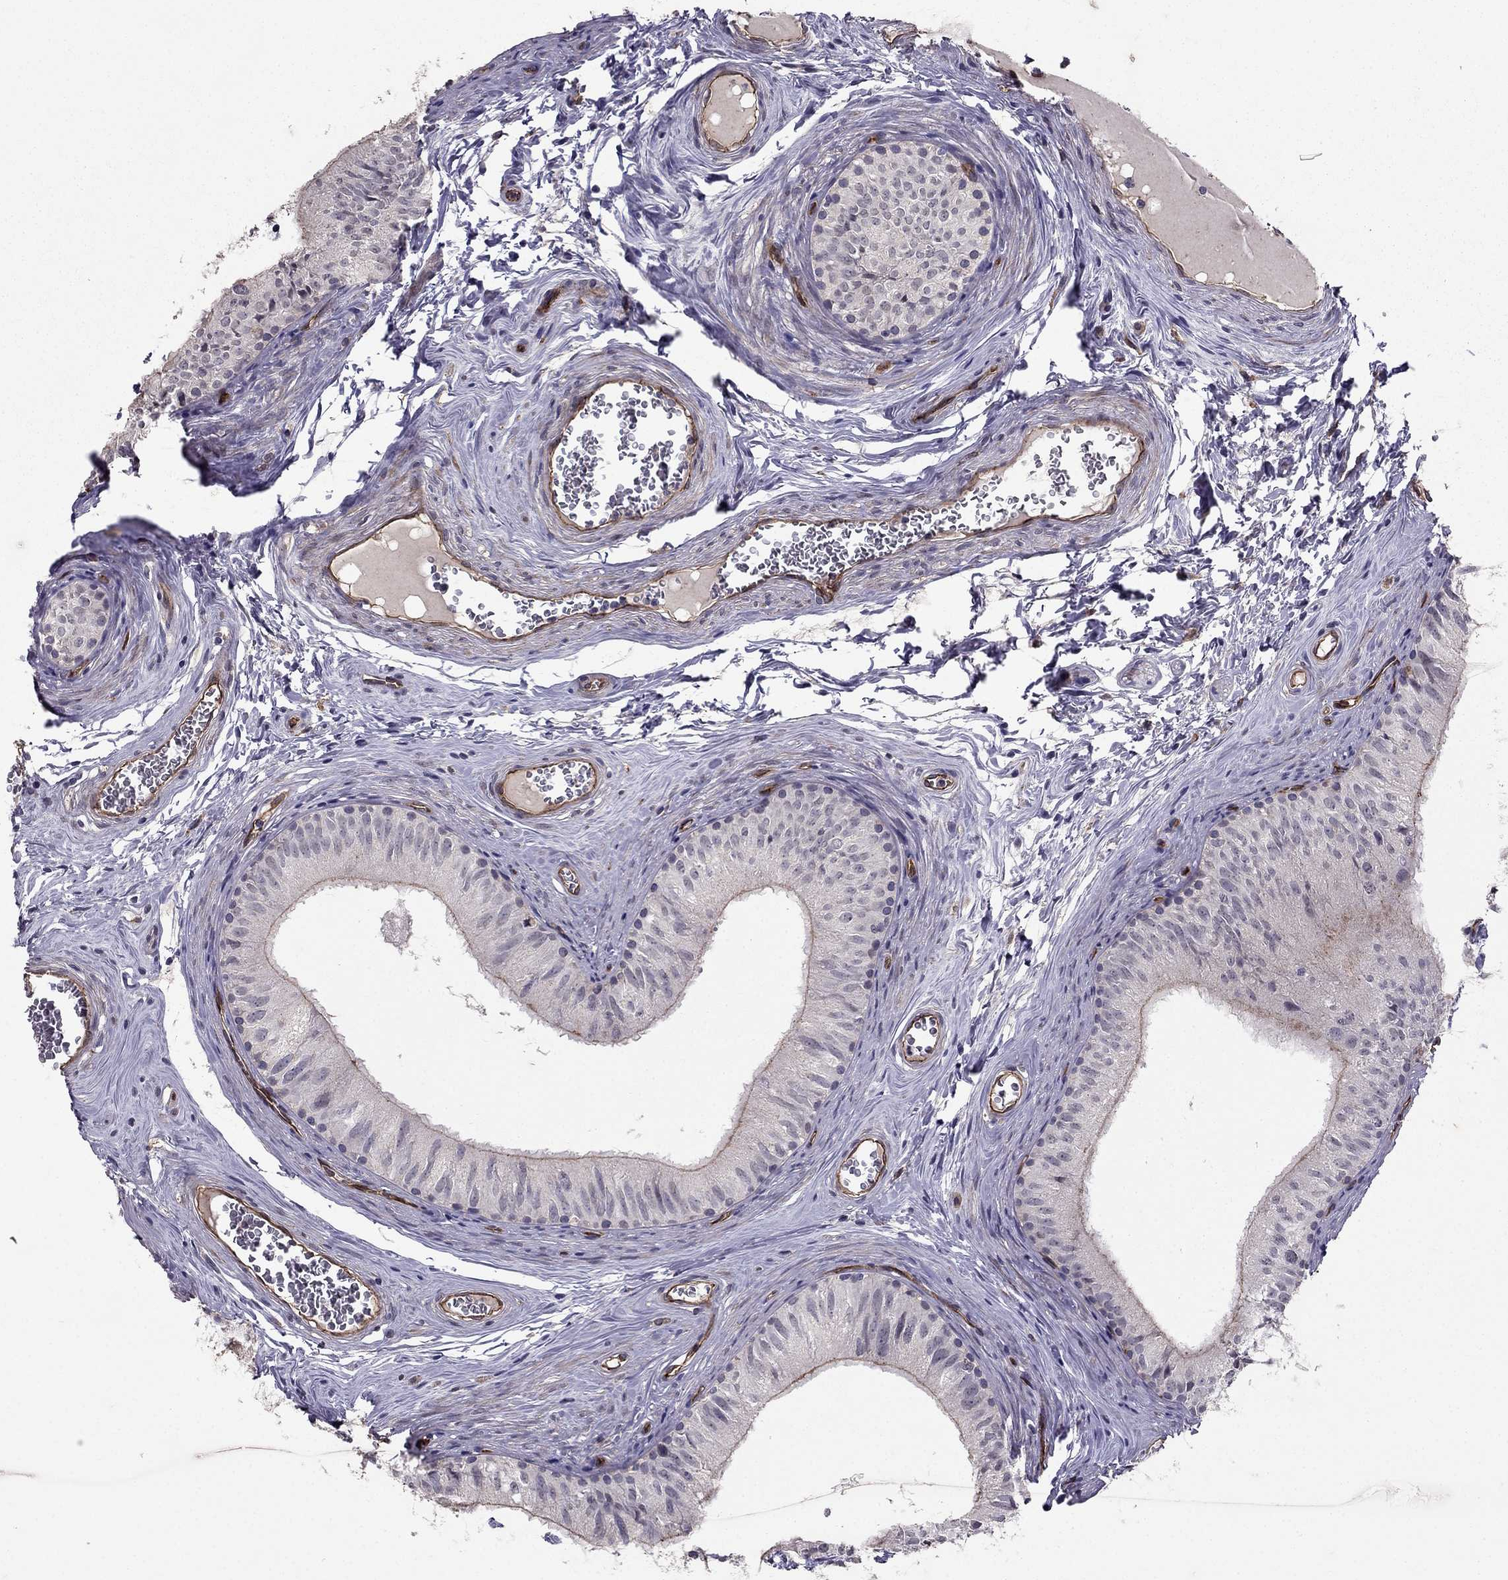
{"staining": {"intensity": "weak", "quantity": "25%-75%", "location": "cytoplasmic/membranous"}, "tissue": "epididymis", "cell_type": "Glandular cells", "image_type": "normal", "snomed": [{"axis": "morphology", "description": "Normal tissue, NOS"}, {"axis": "topography", "description": "Epididymis"}], "caption": "Brown immunohistochemical staining in unremarkable human epididymis shows weak cytoplasmic/membranous staining in approximately 25%-75% of glandular cells. Using DAB (brown) and hematoxylin (blue) stains, captured at high magnification using brightfield microscopy.", "gene": "RASIP1", "patient": {"sex": "male", "age": 52}}